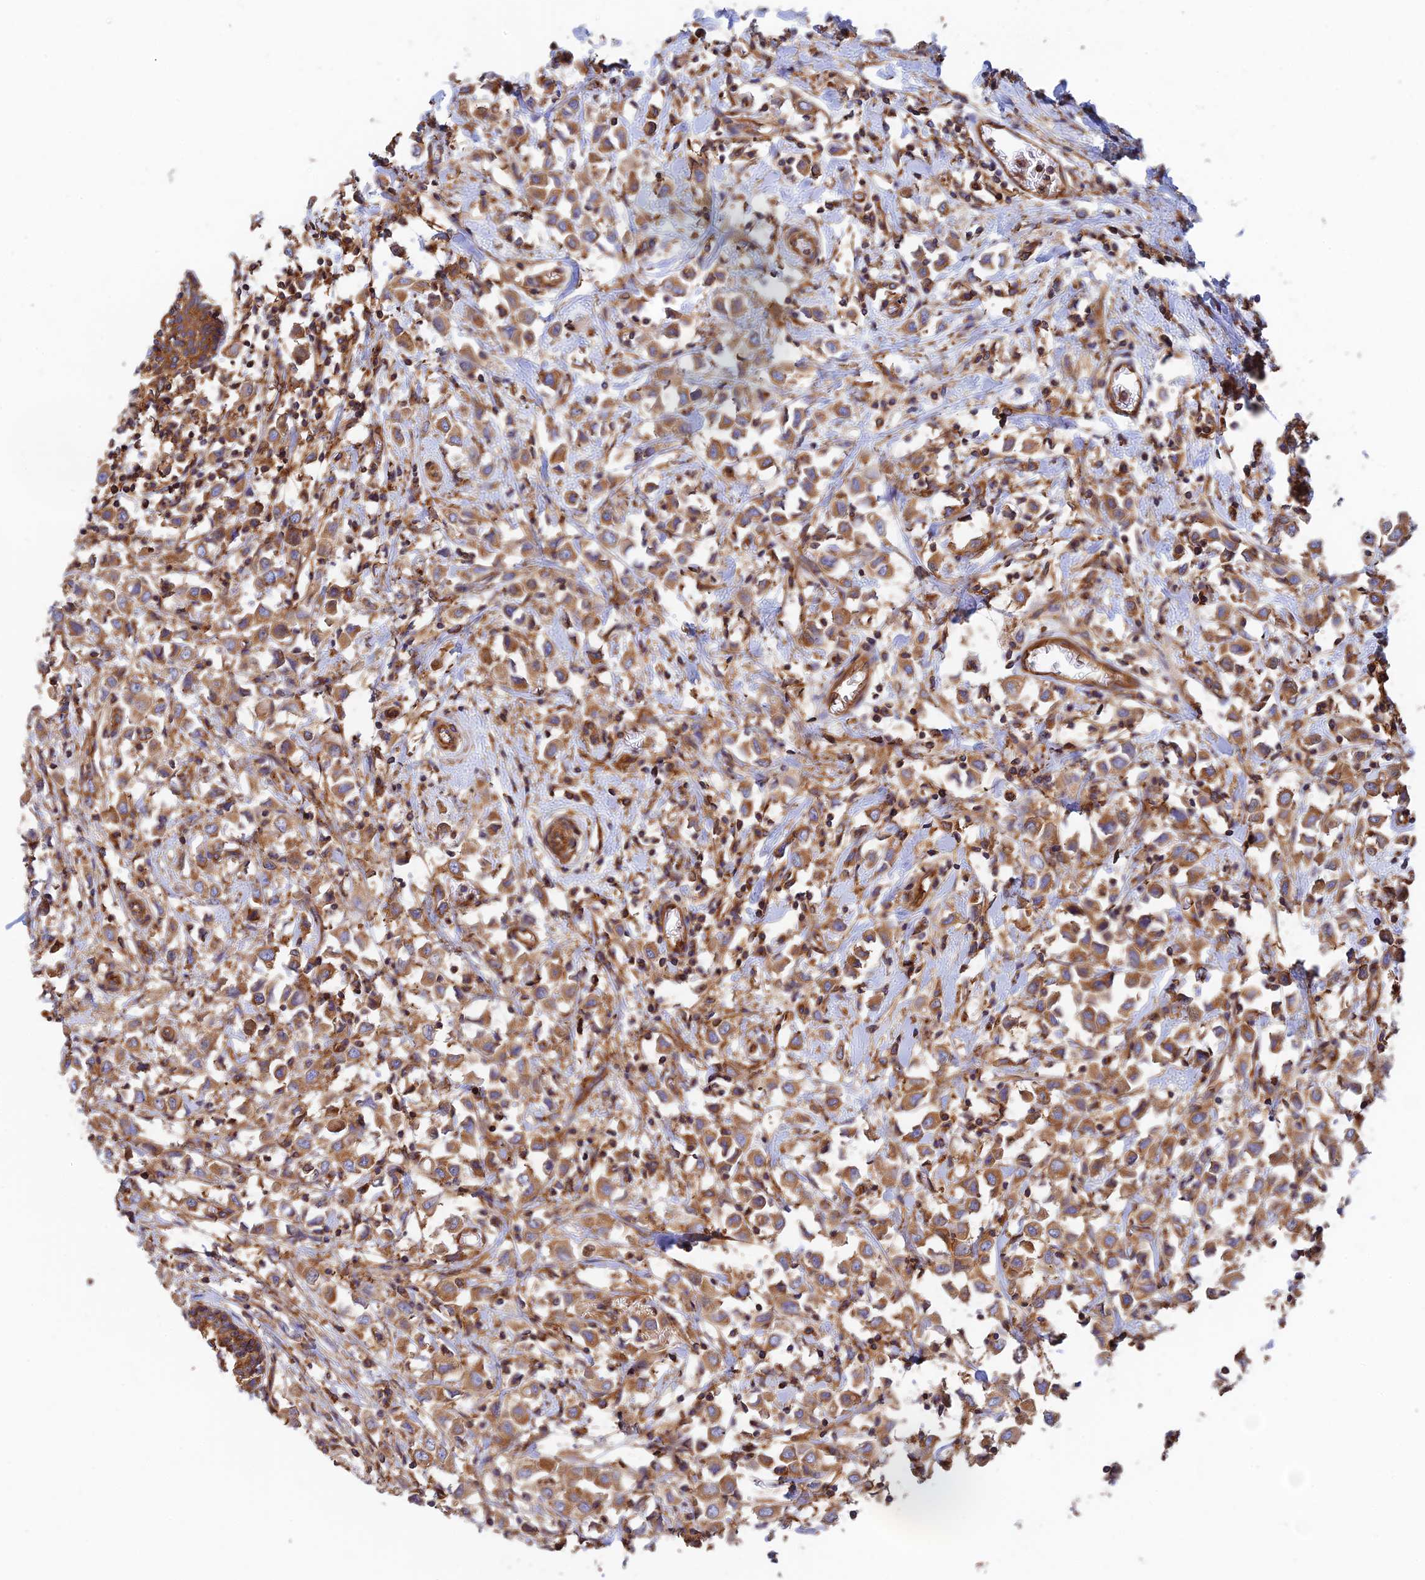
{"staining": {"intensity": "moderate", "quantity": ">75%", "location": "cytoplasmic/membranous"}, "tissue": "breast cancer", "cell_type": "Tumor cells", "image_type": "cancer", "snomed": [{"axis": "morphology", "description": "Duct carcinoma"}, {"axis": "topography", "description": "Breast"}], "caption": "Breast cancer tissue shows moderate cytoplasmic/membranous expression in approximately >75% of tumor cells The staining is performed using DAB brown chromogen to label protein expression. The nuclei are counter-stained blue using hematoxylin.", "gene": "DCTN2", "patient": {"sex": "female", "age": 61}}